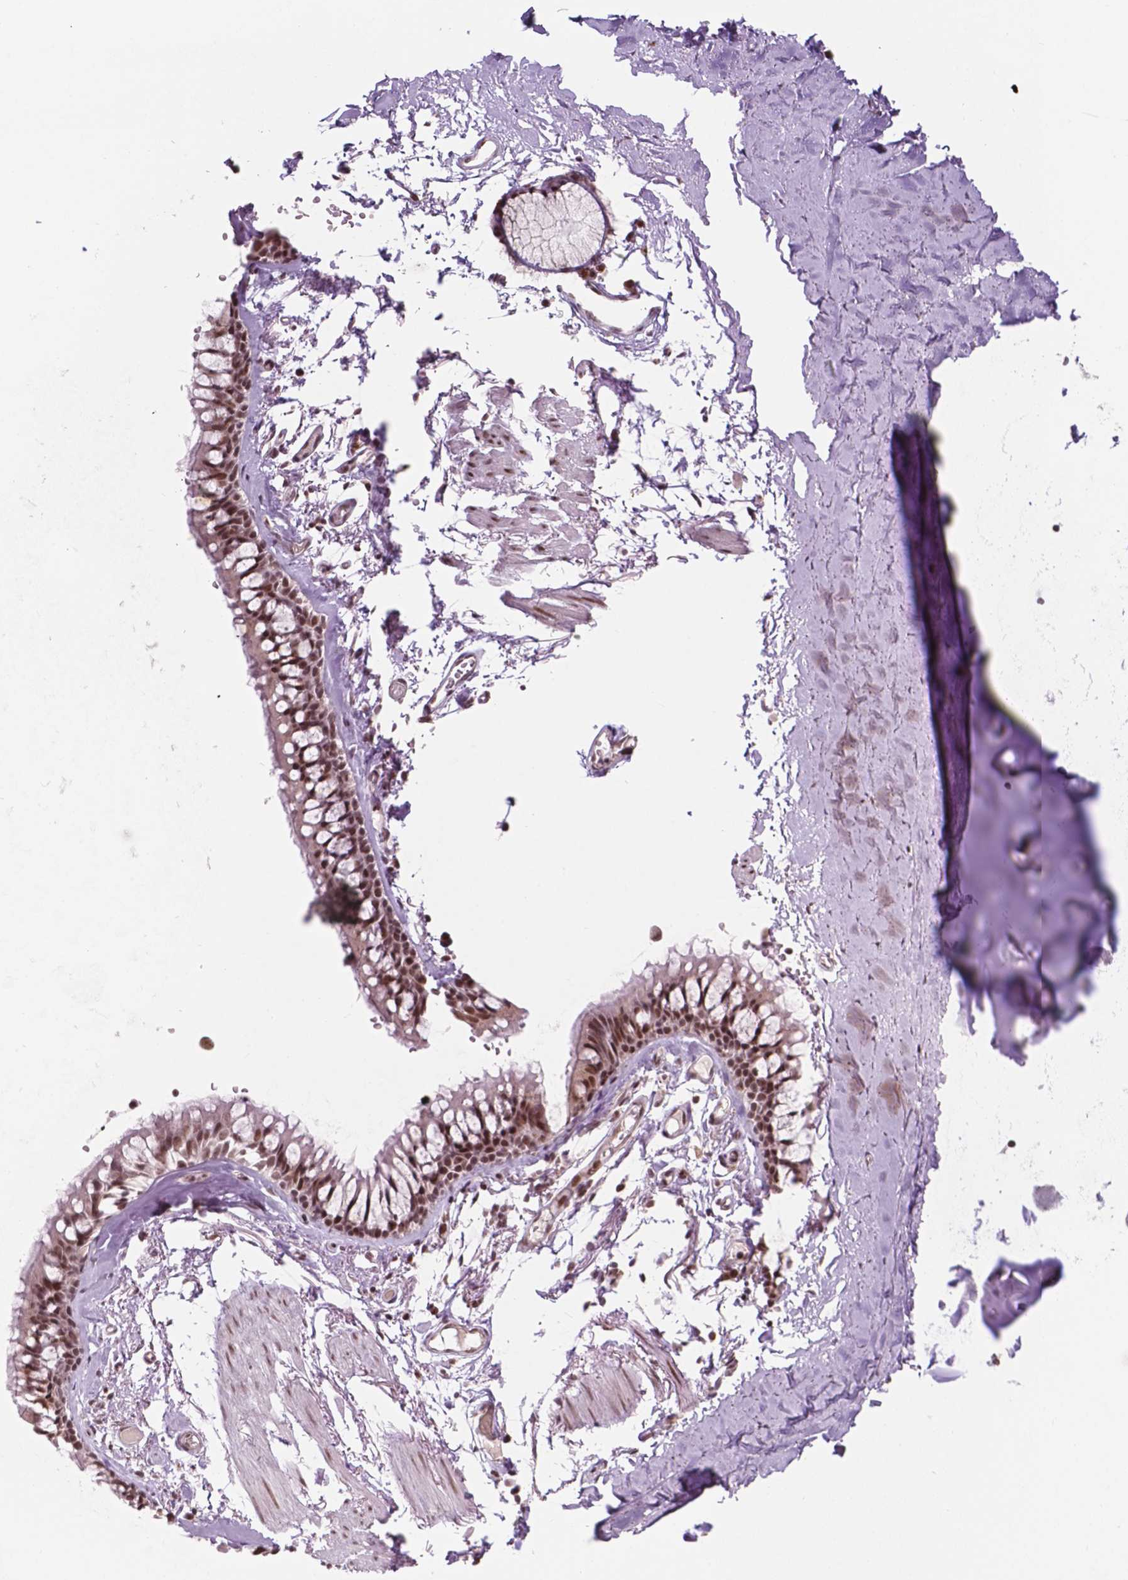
{"staining": {"intensity": "moderate", "quantity": "<25%", "location": "nuclear"}, "tissue": "adipose tissue", "cell_type": "Adipocytes", "image_type": "normal", "snomed": [{"axis": "morphology", "description": "Normal tissue, NOS"}, {"axis": "topography", "description": "Cartilage tissue"}, {"axis": "topography", "description": "Bronchus"}], "caption": "Adipocytes reveal moderate nuclear positivity in approximately <25% of cells in unremarkable adipose tissue.", "gene": "PER2", "patient": {"sex": "female", "age": 79}}